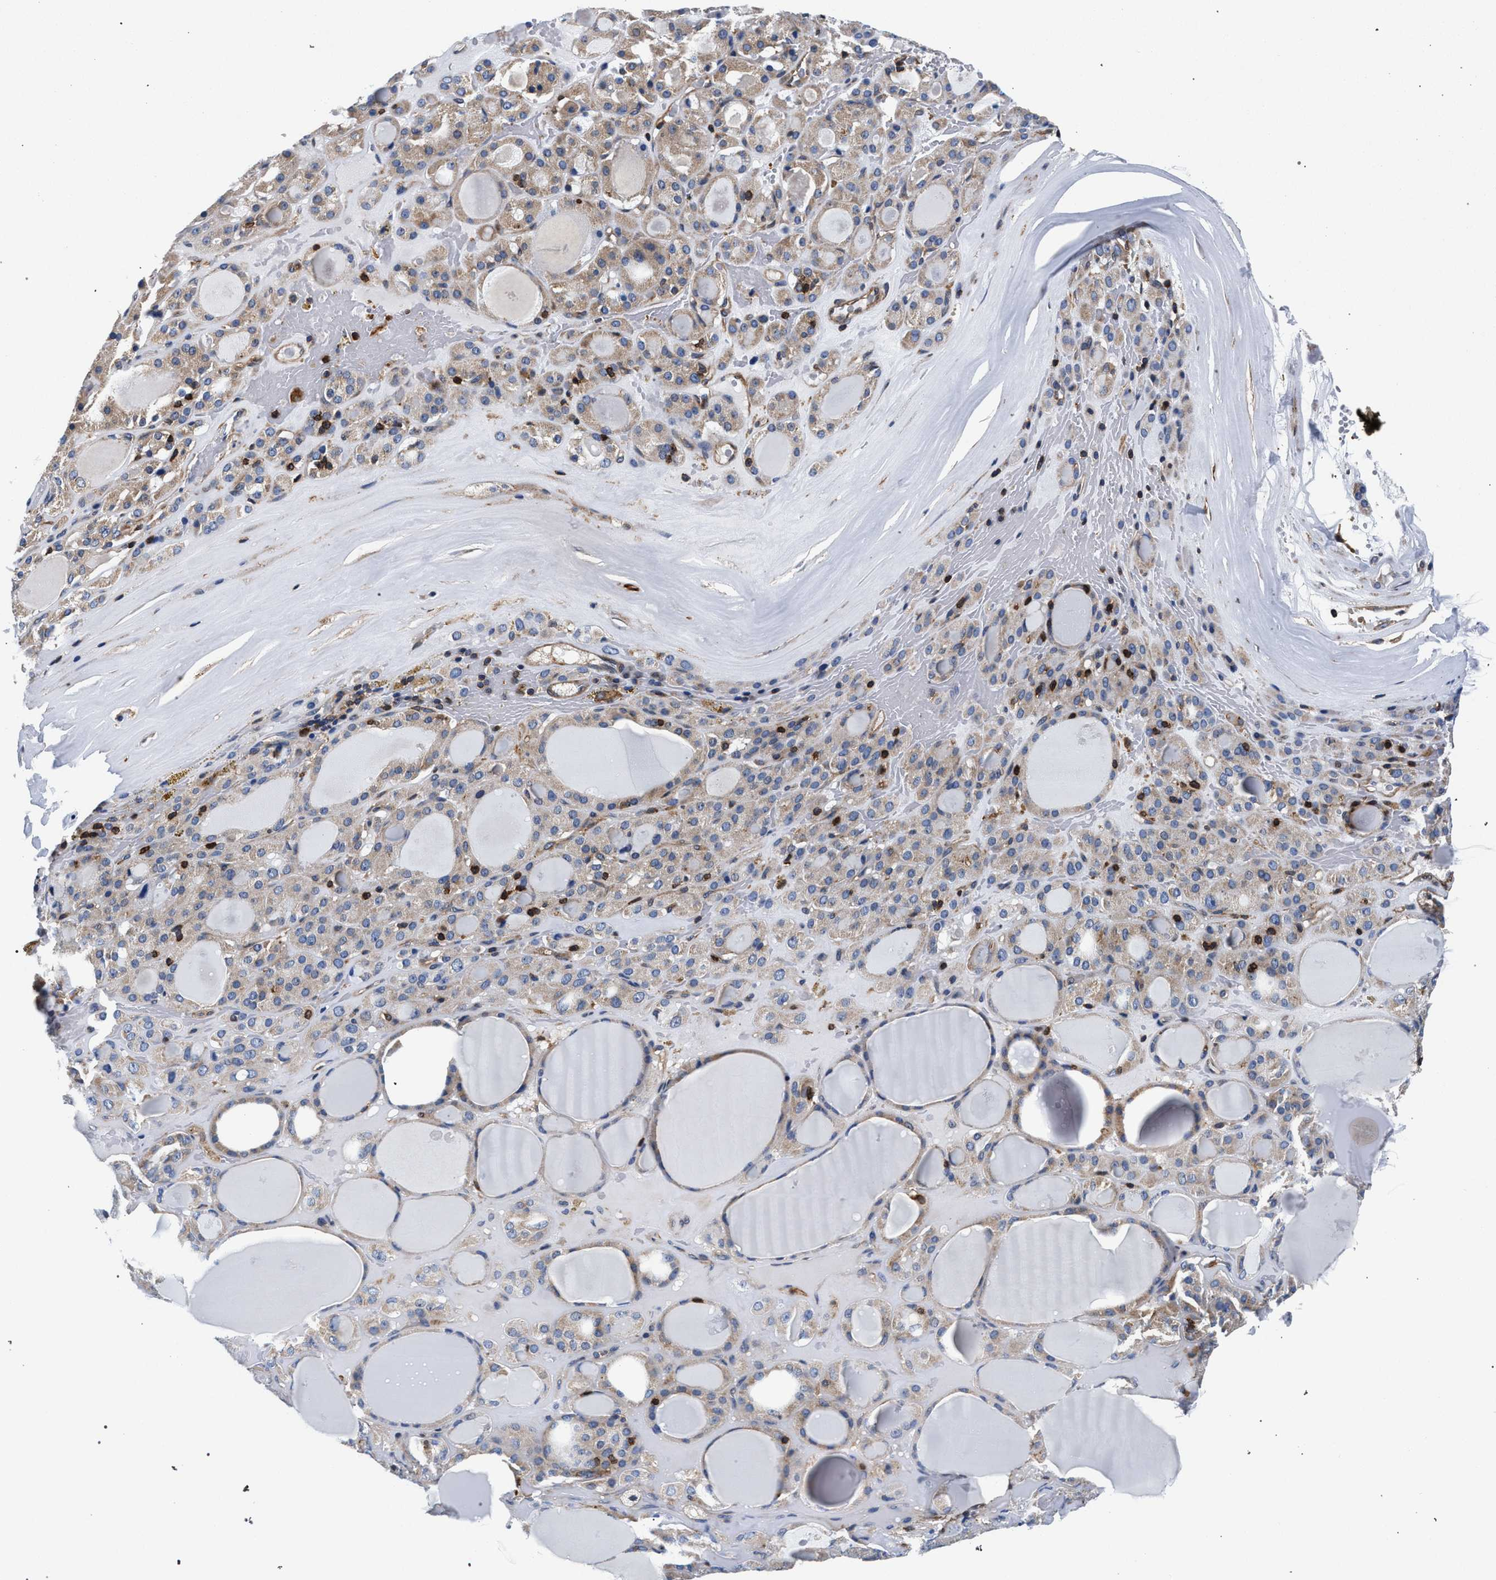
{"staining": {"intensity": "weak", "quantity": "<25%", "location": "cytoplasmic/membranous"}, "tissue": "thyroid gland", "cell_type": "Glandular cells", "image_type": "normal", "snomed": [{"axis": "morphology", "description": "Normal tissue, NOS"}, {"axis": "morphology", "description": "Carcinoma, NOS"}, {"axis": "topography", "description": "Thyroid gland"}], "caption": "Image shows no significant protein positivity in glandular cells of benign thyroid gland.", "gene": "LASP1", "patient": {"sex": "female", "age": 86}}